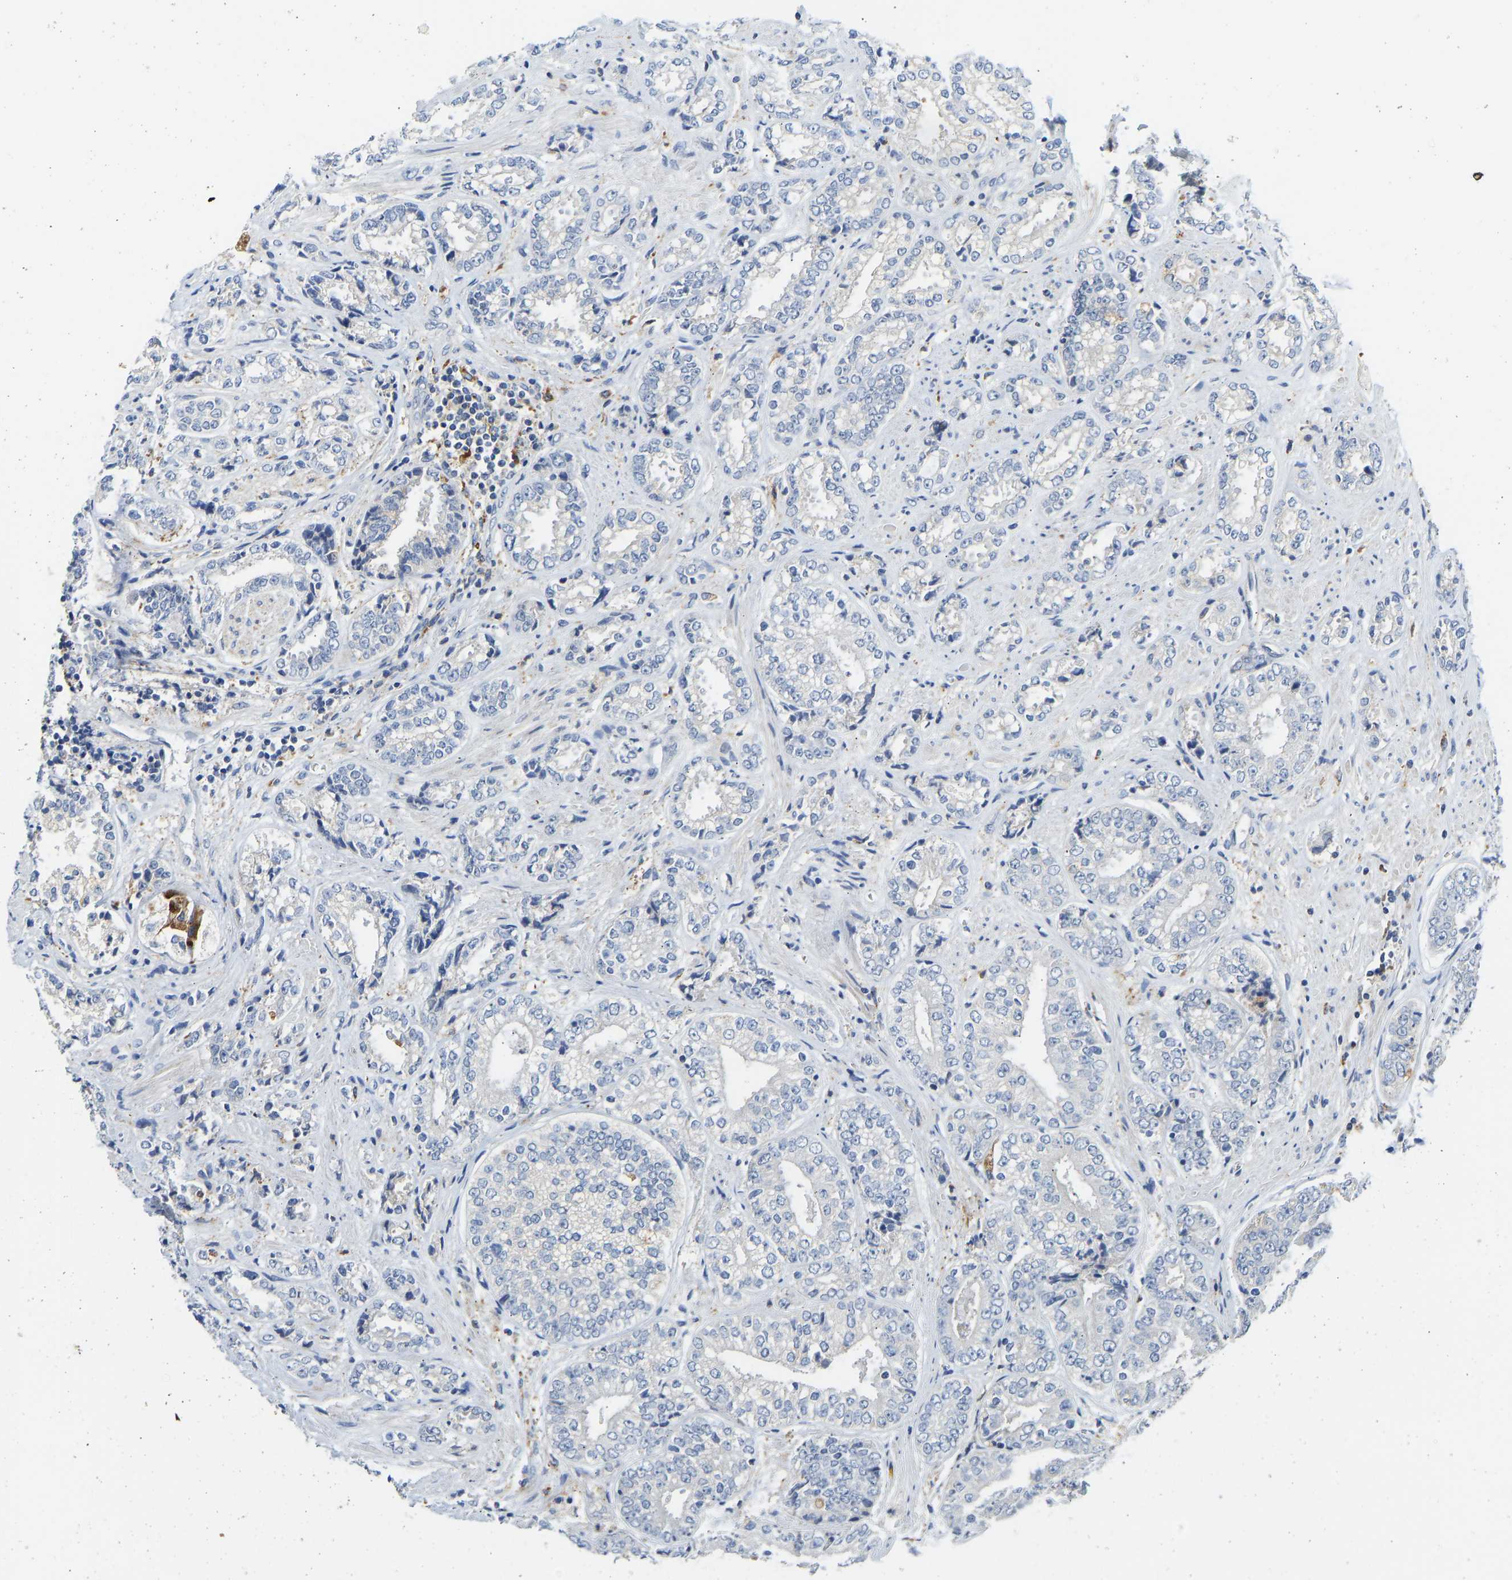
{"staining": {"intensity": "negative", "quantity": "none", "location": "none"}, "tissue": "prostate cancer", "cell_type": "Tumor cells", "image_type": "cancer", "snomed": [{"axis": "morphology", "description": "Adenocarcinoma, High grade"}, {"axis": "topography", "description": "Prostate"}], "caption": "Micrograph shows no significant protein staining in tumor cells of prostate cancer (adenocarcinoma (high-grade)).", "gene": "ATP6V1E1", "patient": {"sex": "male", "age": 61}}